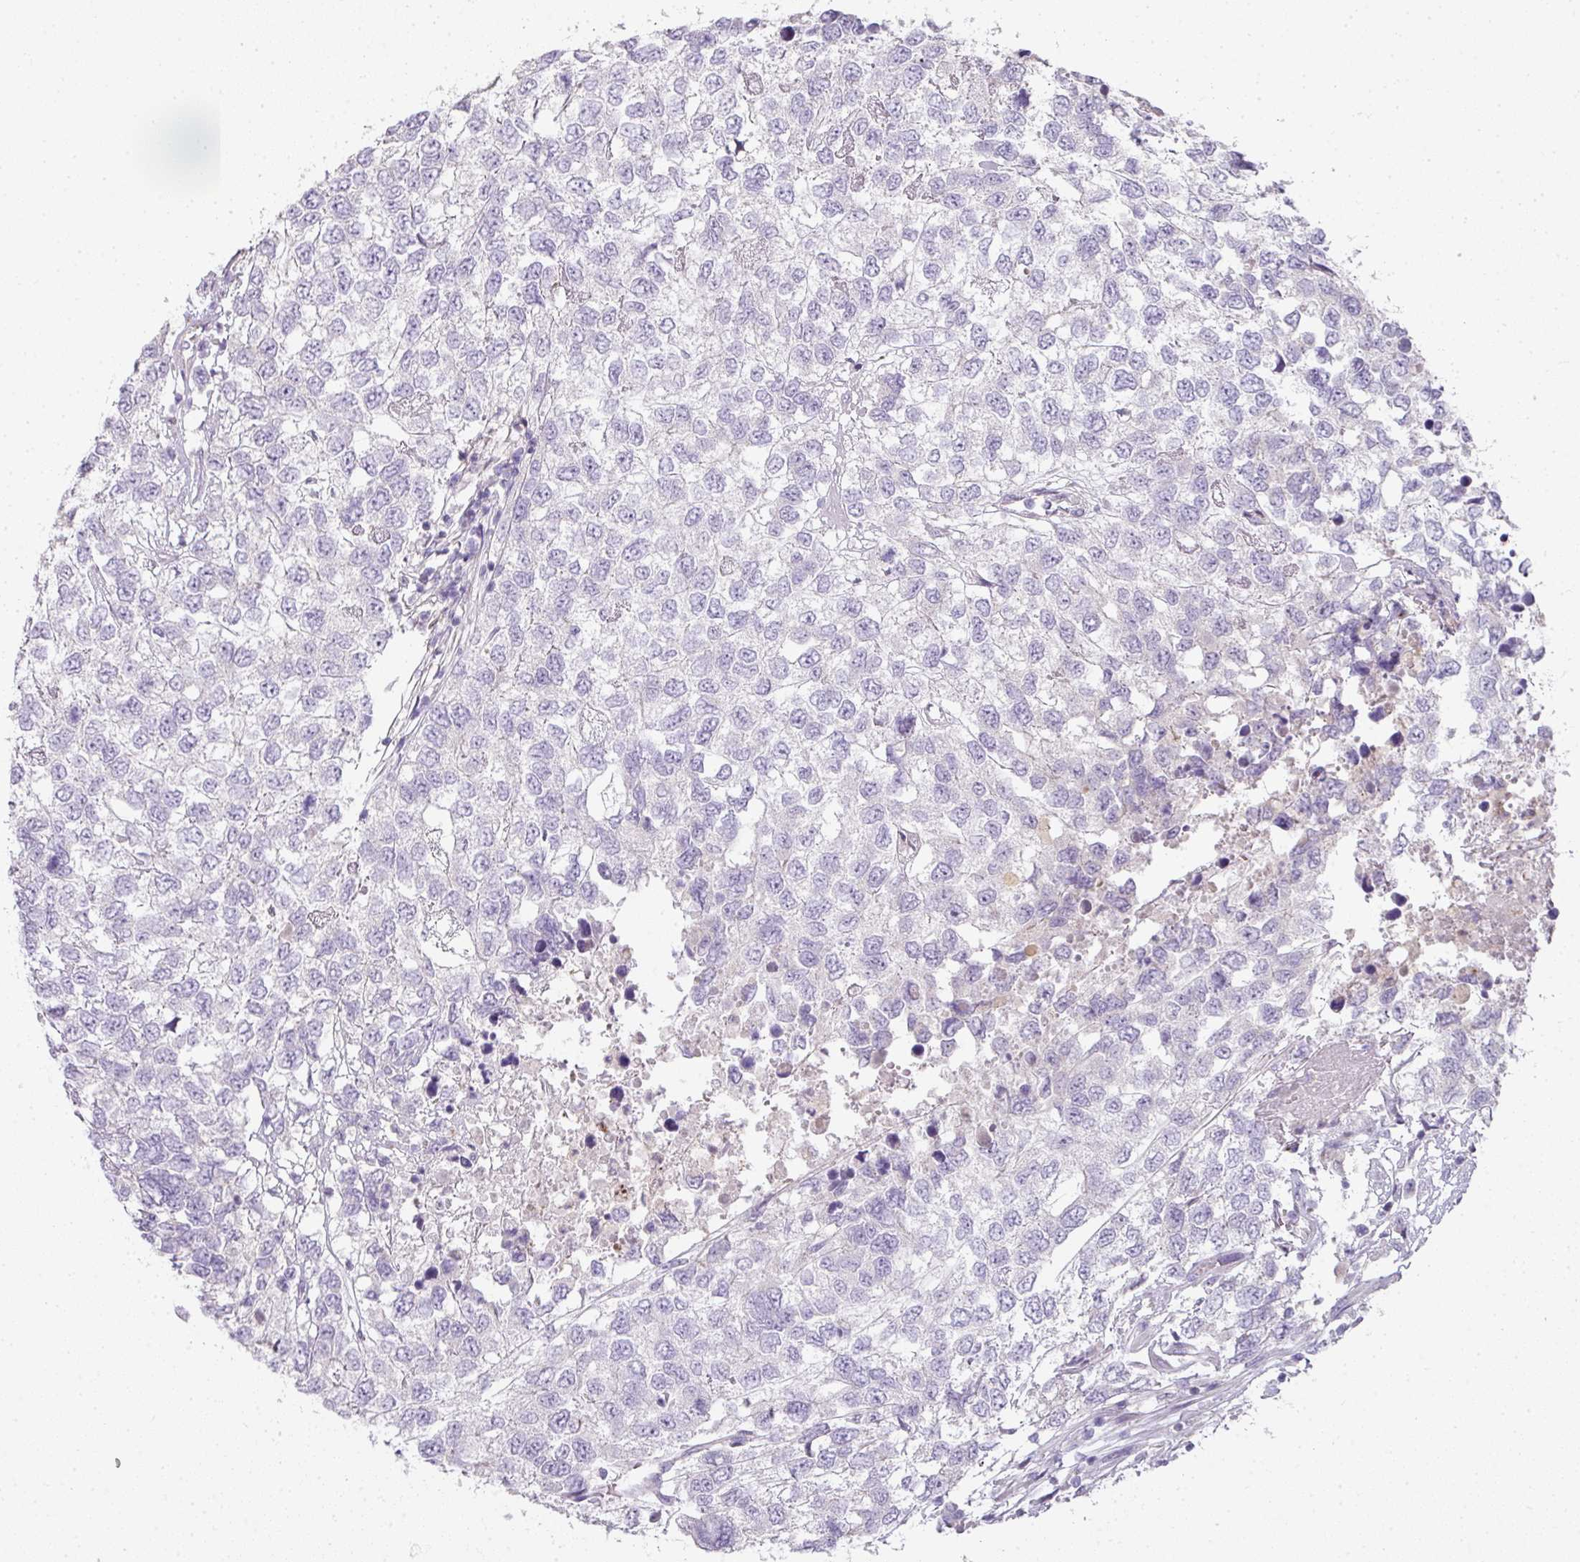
{"staining": {"intensity": "negative", "quantity": "none", "location": "none"}, "tissue": "testis cancer", "cell_type": "Tumor cells", "image_type": "cancer", "snomed": [{"axis": "morphology", "description": "Carcinoma, Embryonal, NOS"}, {"axis": "topography", "description": "Testis"}], "caption": "This is an immunohistochemistry histopathology image of embryonal carcinoma (testis). There is no staining in tumor cells.", "gene": "HHEX", "patient": {"sex": "male", "age": 83}}